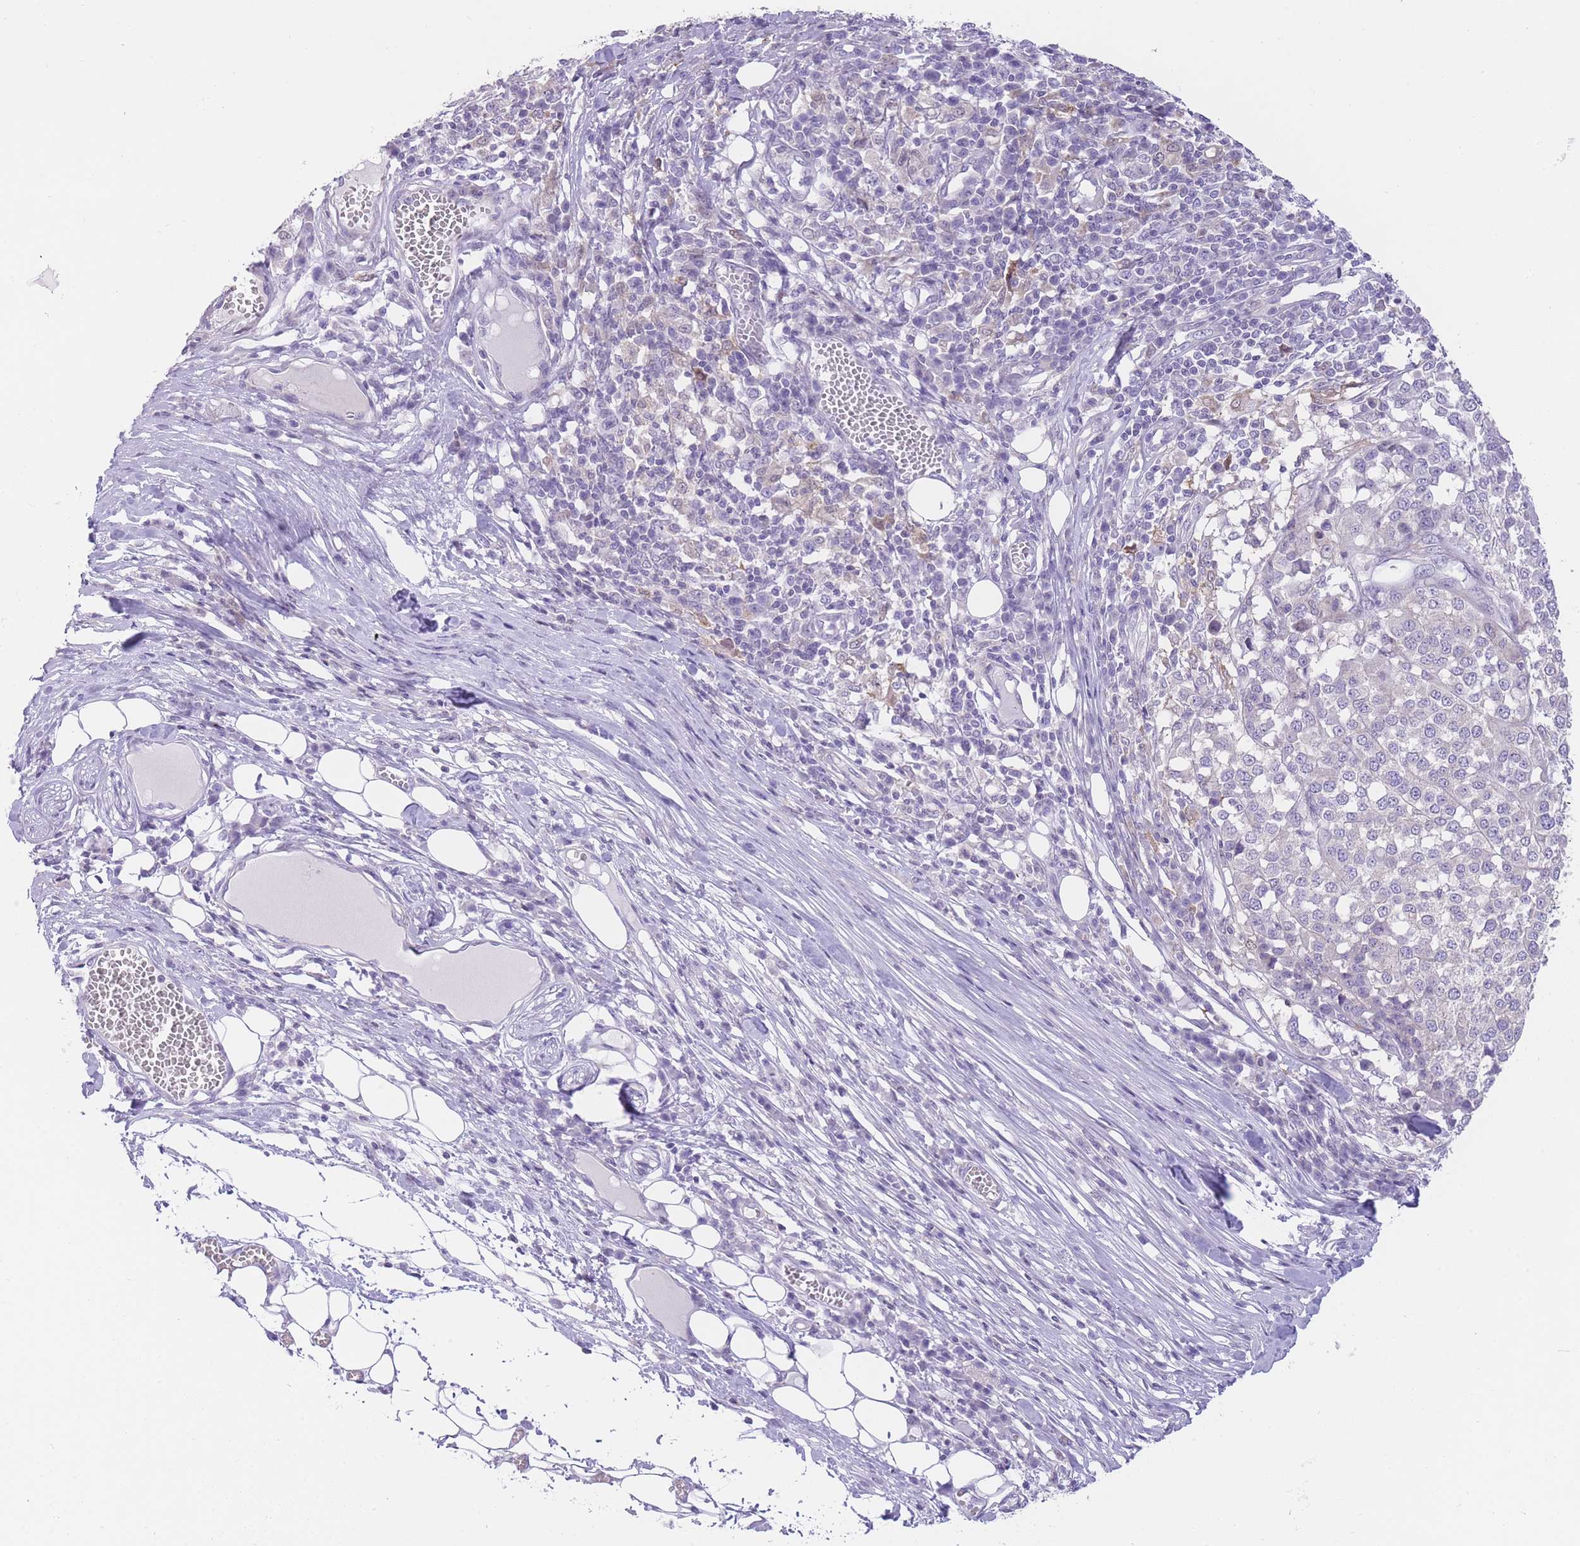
{"staining": {"intensity": "negative", "quantity": "none", "location": "none"}, "tissue": "melanoma", "cell_type": "Tumor cells", "image_type": "cancer", "snomed": [{"axis": "morphology", "description": "Malignant melanoma, Metastatic site"}, {"axis": "topography", "description": "Lymph node"}], "caption": "IHC of melanoma reveals no expression in tumor cells.", "gene": "OR11H12", "patient": {"sex": "male", "age": 44}}